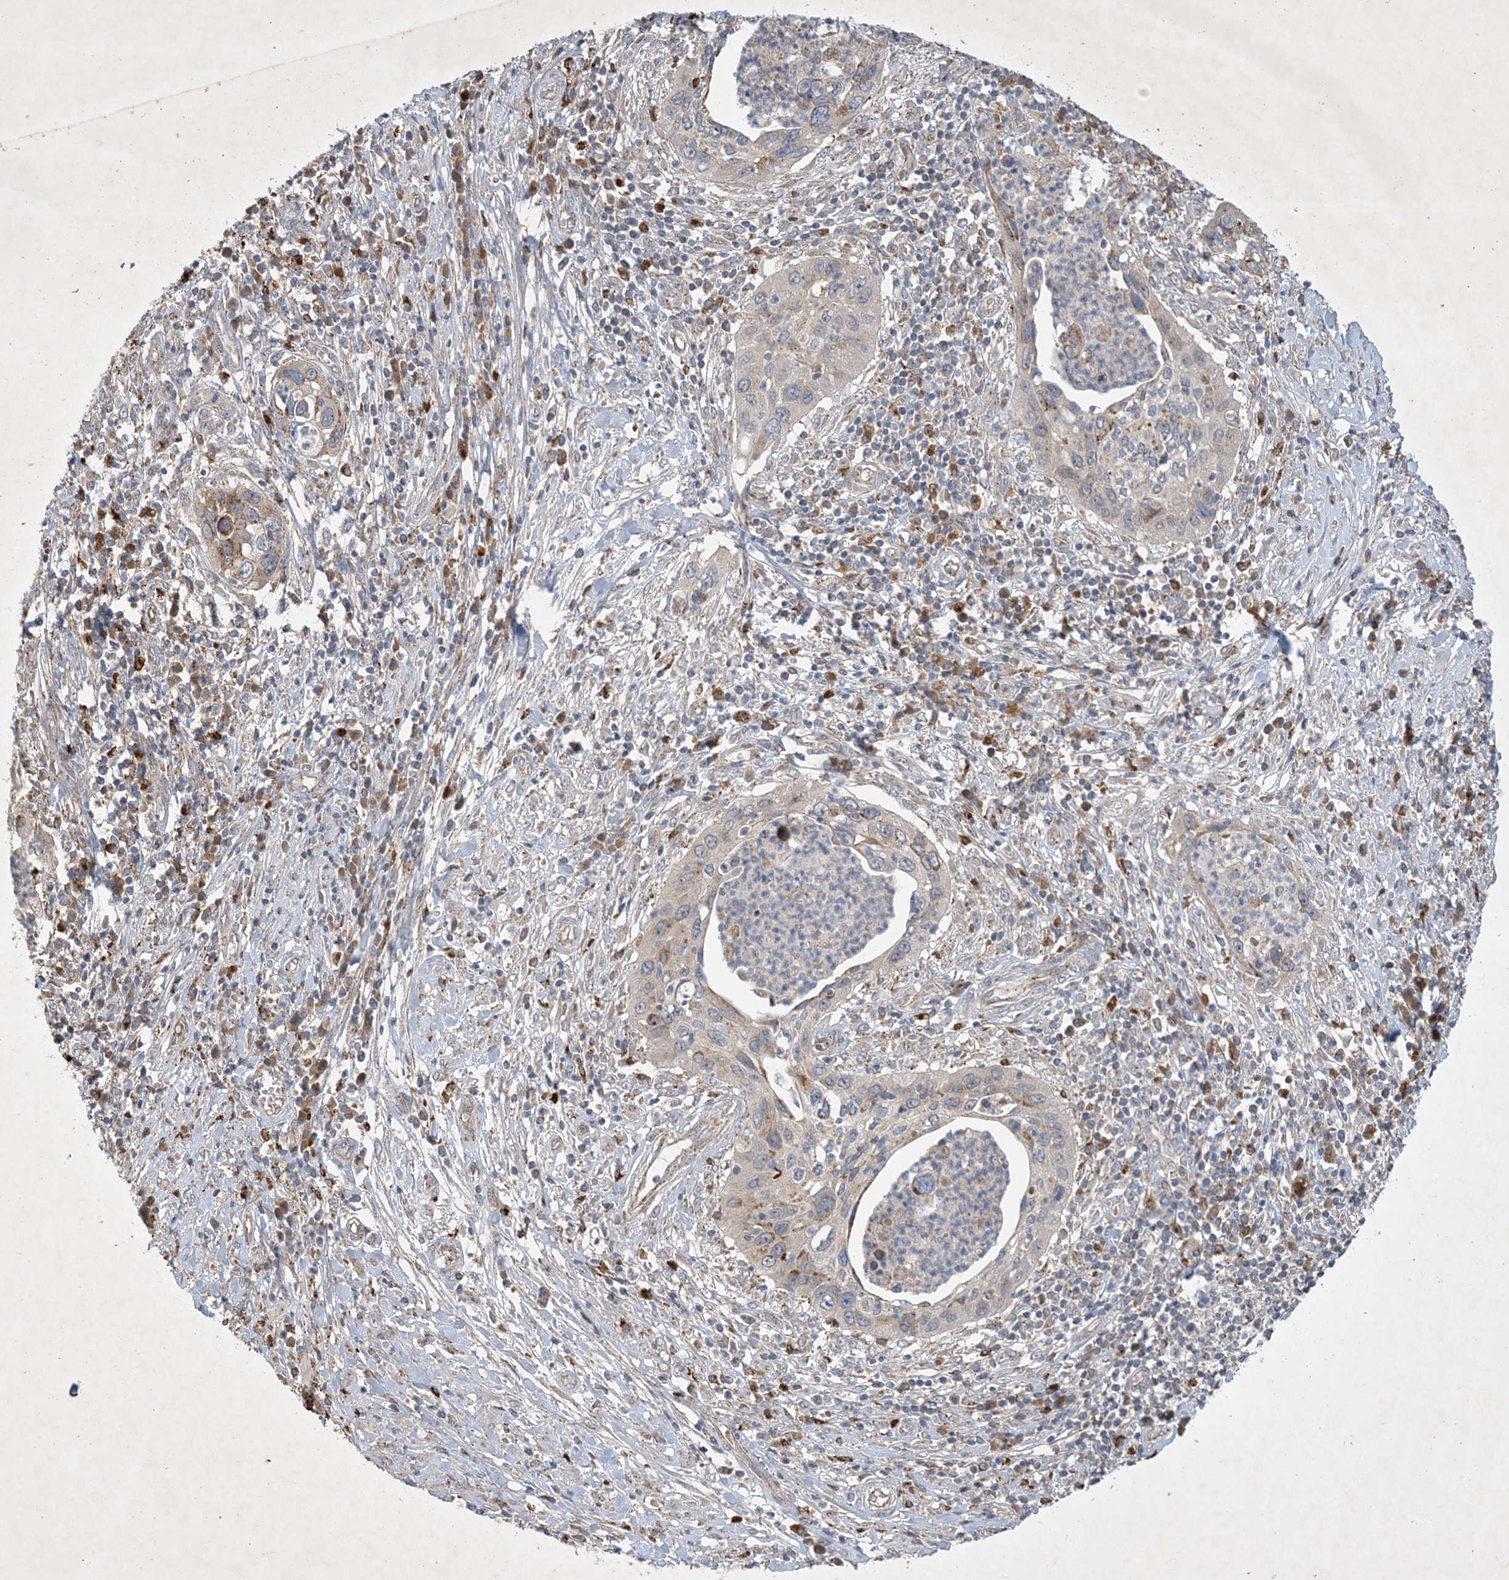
{"staining": {"intensity": "moderate", "quantity": "<25%", "location": "cytoplasmic/membranous"}, "tissue": "cervical cancer", "cell_type": "Tumor cells", "image_type": "cancer", "snomed": [{"axis": "morphology", "description": "Squamous cell carcinoma, NOS"}, {"axis": "topography", "description": "Cervix"}], "caption": "A brown stain shows moderate cytoplasmic/membranous staining of a protein in squamous cell carcinoma (cervical) tumor cells. Nuclei are stained in blue.", "gene": "MRPS18A", "patient": {"sex": "female", "age": 38}}